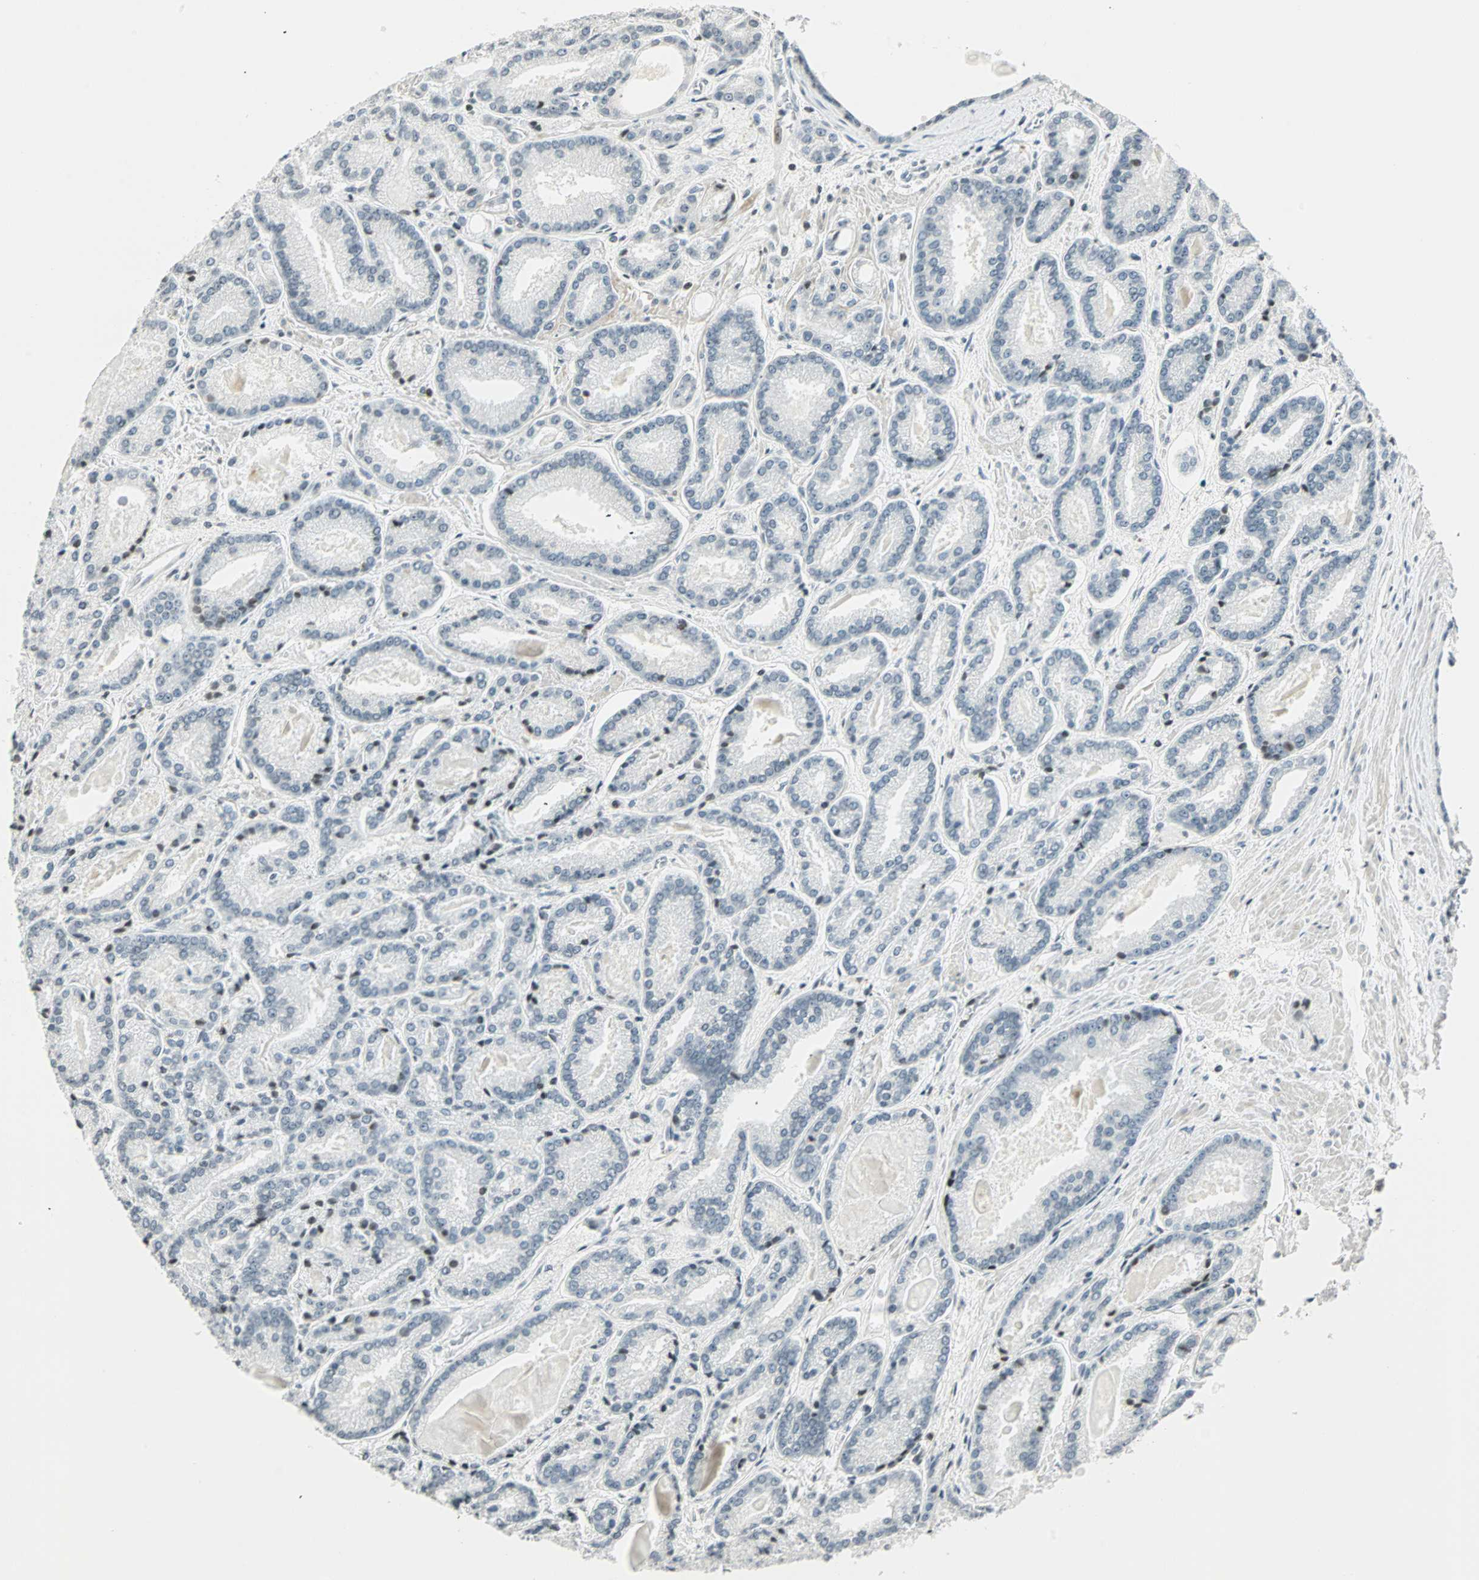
{"staining": {"intensity": "weak", "quantity": "<25%", "location": "nuclear"}, "tissue": "prostate cancer", "cell_type": "Tumor cells", "image_type": "cancer", "snomed": [{"axis": "morphology", "description": "Adenocarcinoma, Low grade"}, {"axis": "topography", "description": "Prostate"}], "caption": "DAB (3,3'-diaminobenzidine) immunohistochemical staining of human prostate adenocarcinoma (low-grade) shows no significant expression in tumor cells.", "gene": "SMAD3", "patient": {"sex": "male", "age": 59}}